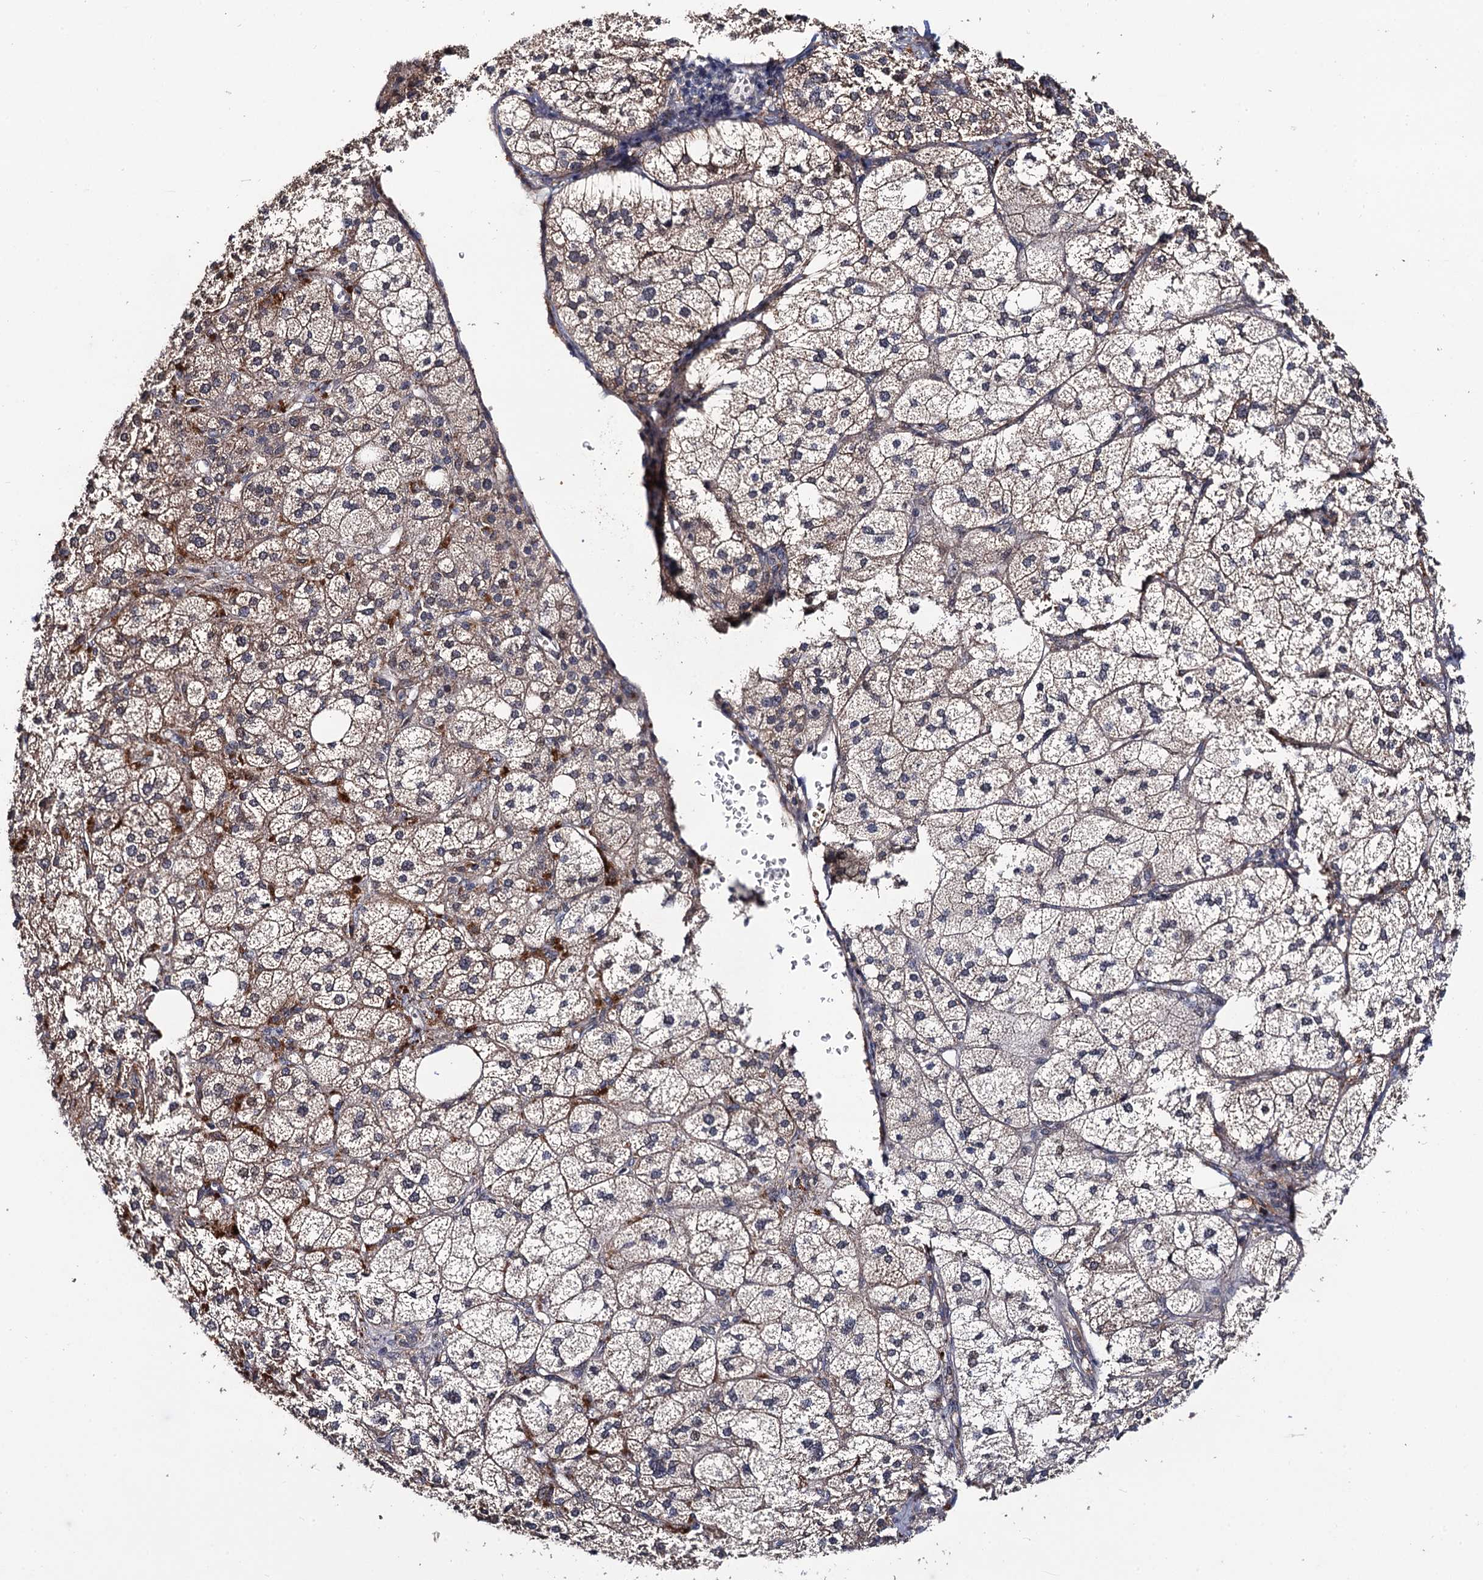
{"staining": {"intensity": "moderate", "quantity": "25%-75%", "location": "cytoplasmic/membranous"}, "tissue": "adrenal gland", "cell_type": "Glandular cells", "image_type": "normal", "snomed": [{"axis": "morphology", "description": "Normal tissue, NOS"}, {"axis": "topography", "description": "Adrenal gland"}], "caption": "Adrenal gland stained with a brown dye displays moderate cytoplasmic/membranous positive positivity in approximately 25%-75% of glandular cells.", "gene": "LRRC63", "patient": {"sex": "female", "age": 61}}